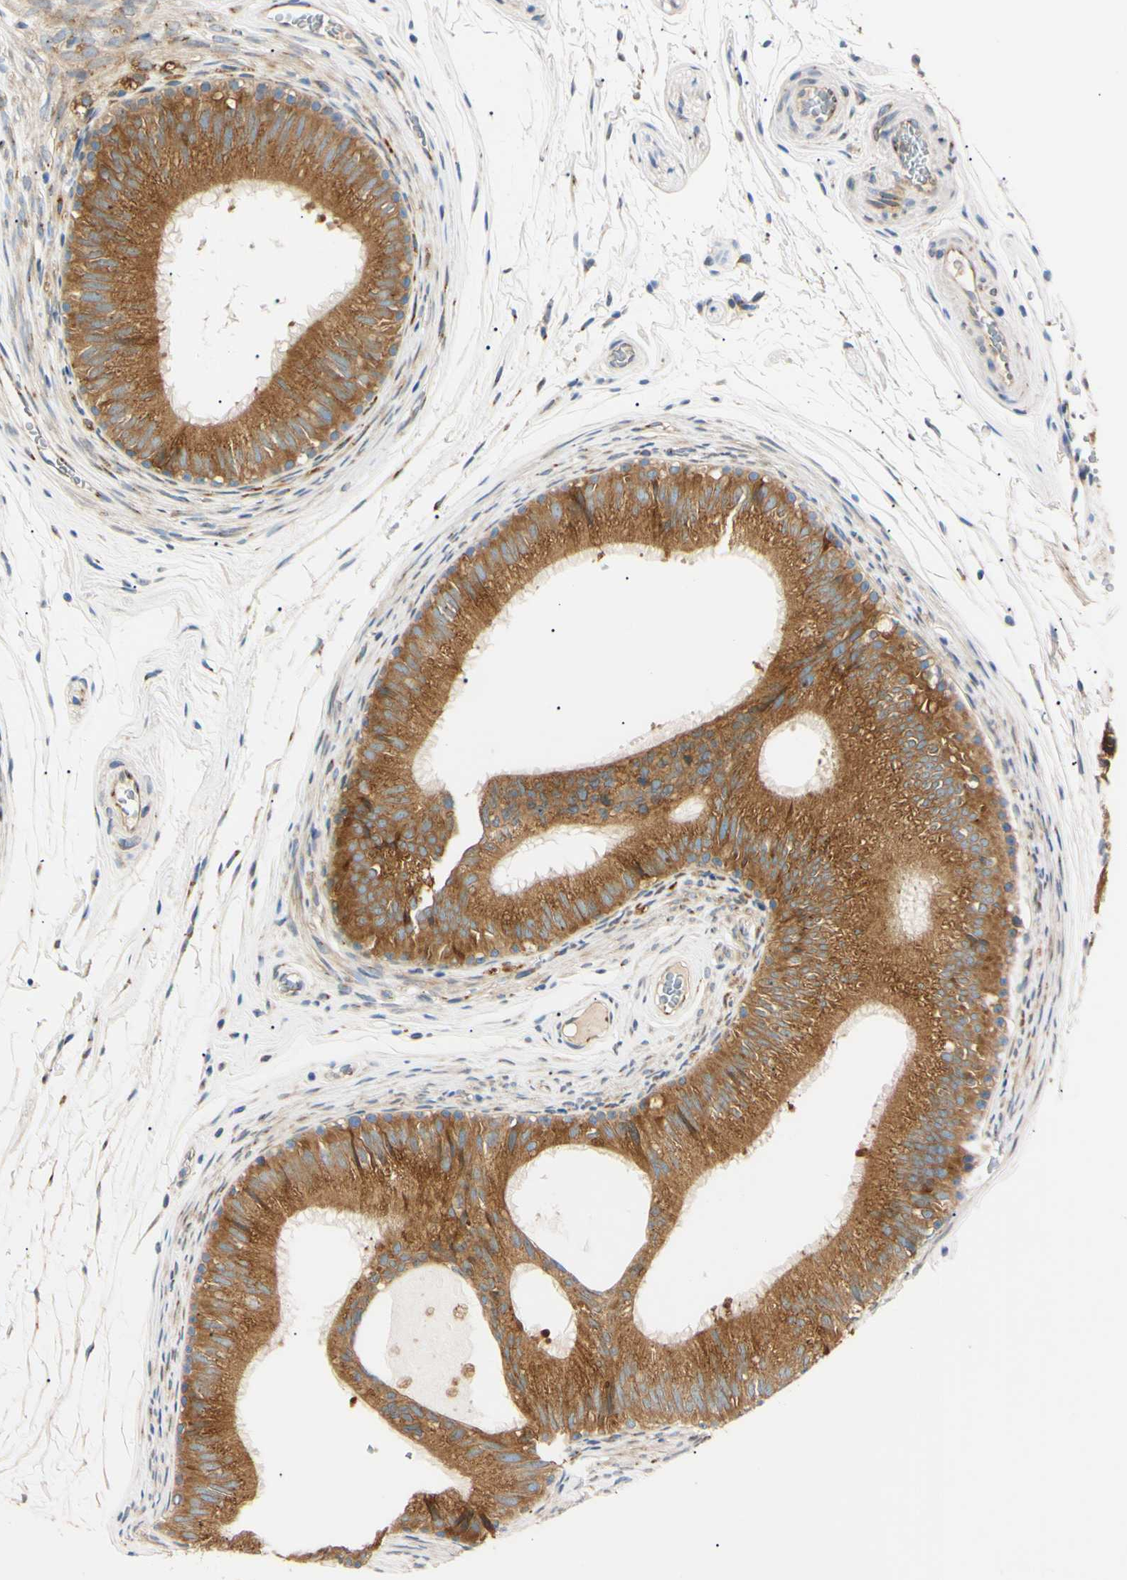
{"staining": {"intensity": "moderate", "quantity": ">75%", "location": "cytoplasmic/membranous"}, "tissue": "epididymis", "cell_type": "Glandular cells", "image_type": "normal", "snomed": [{"axis": "morphology", "description": "Normal tissue, NOS"}, {"axis": "topography", "description": "Epididymis"}], "caption": "Normal epididymis exhibits moderate cytoplasmic/membranous expression in approximately >75% of glandular cells, visualized by immunohistochemistry.", "gene": "IER3IP1", "patient": {"sex": "male", "age": 36}}